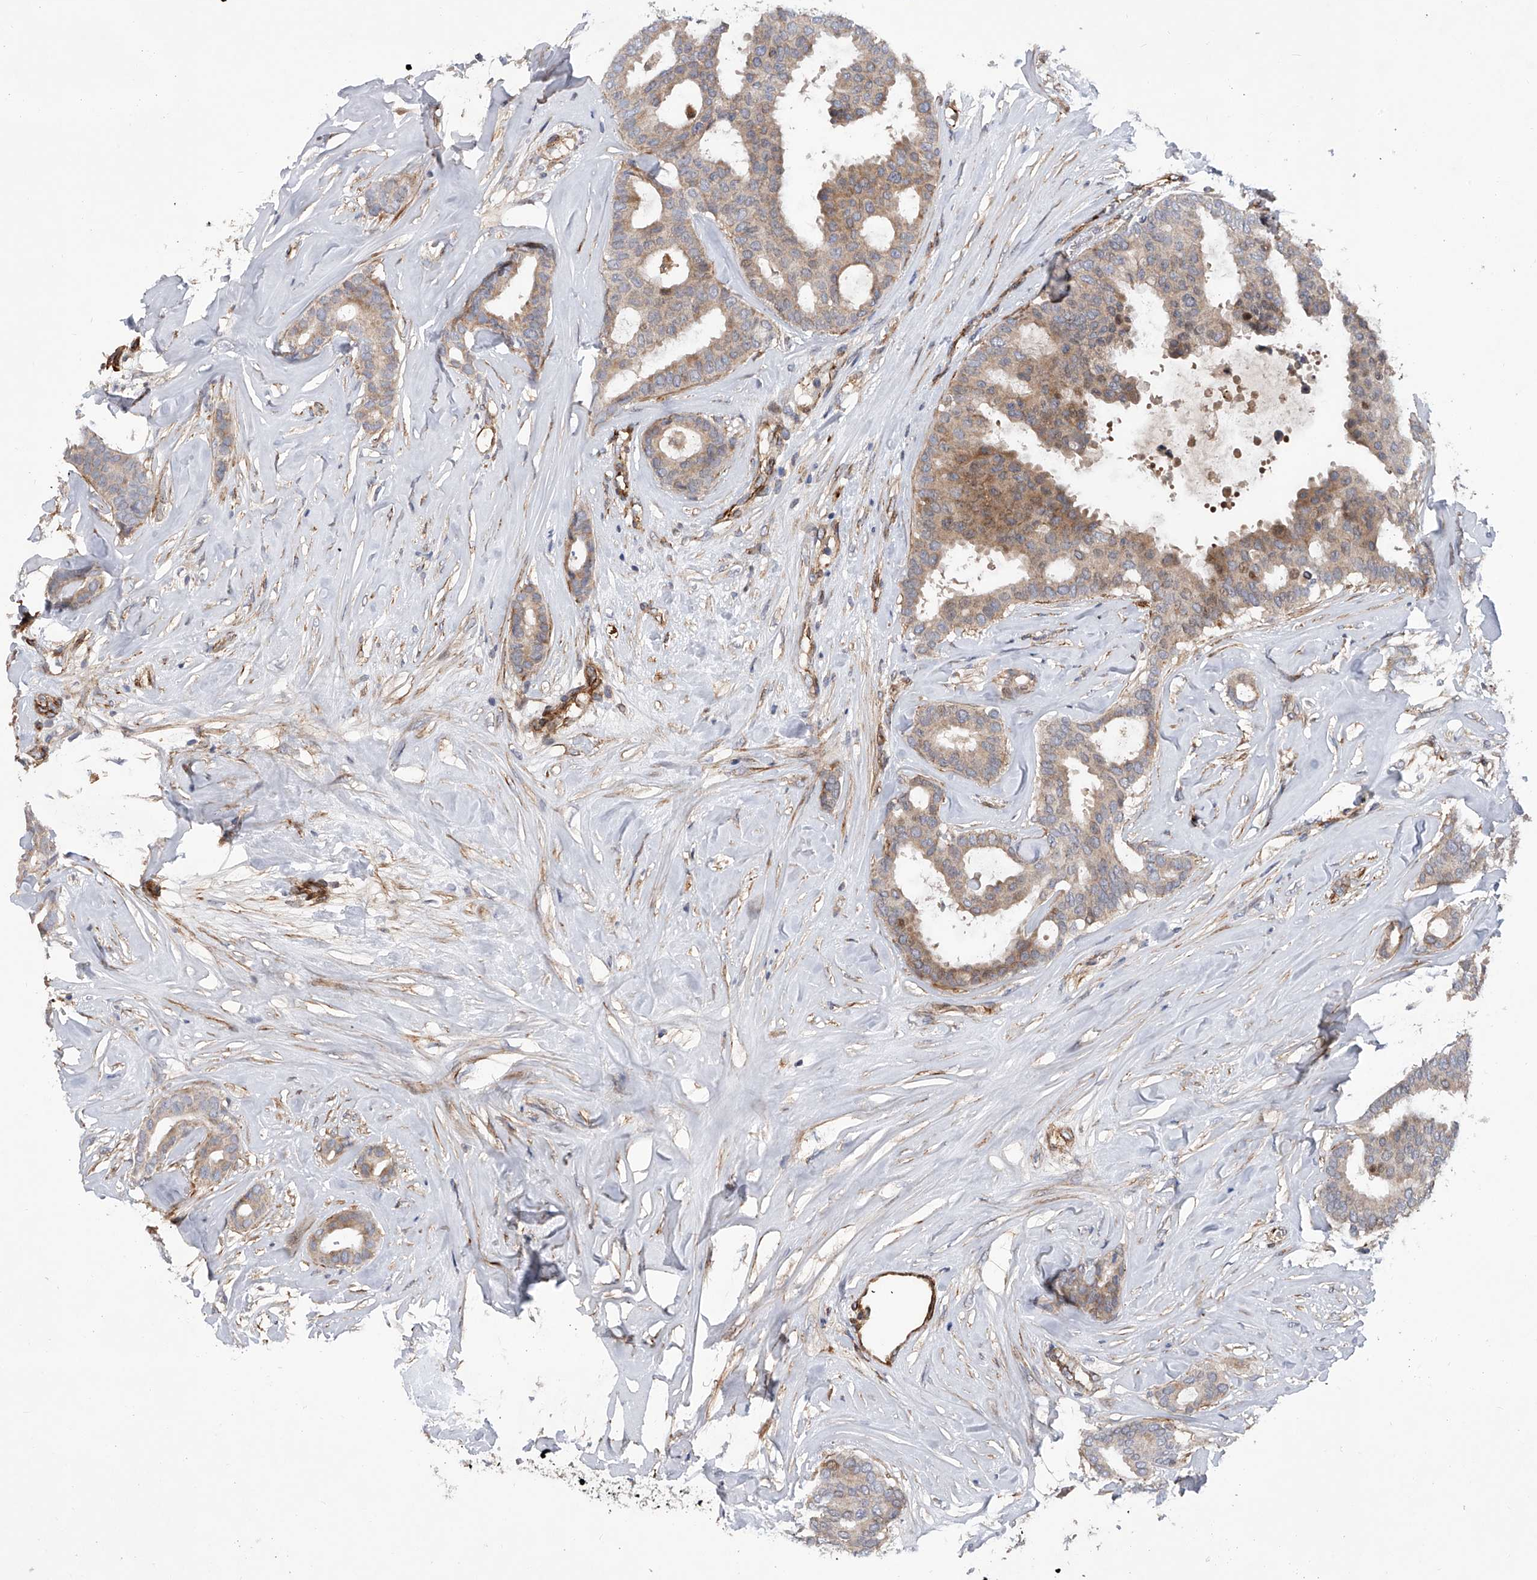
{"staining": {"intensity": "weak", "quantity": "25%-75%", "location": "cytoplasmic/membranous"}, "tissue": "breast cancer", "cell_type": "Tumor cells", "image_type": "cancer", "snomed": [{"axis": "morphology", "description": "Duct carcinoma"}, {"axis": "topography", "description": "Breast"}], "caption": "The image demonstrates immunohistochemical staining of breast cancer (infiltrating ductal carcinoma). There is weak cytoplasmic/membranous positivity is present in about 25%-75% of tumor cells.", "gene": "PDSS2", "patient": {"sex": "female", "age": 75}}